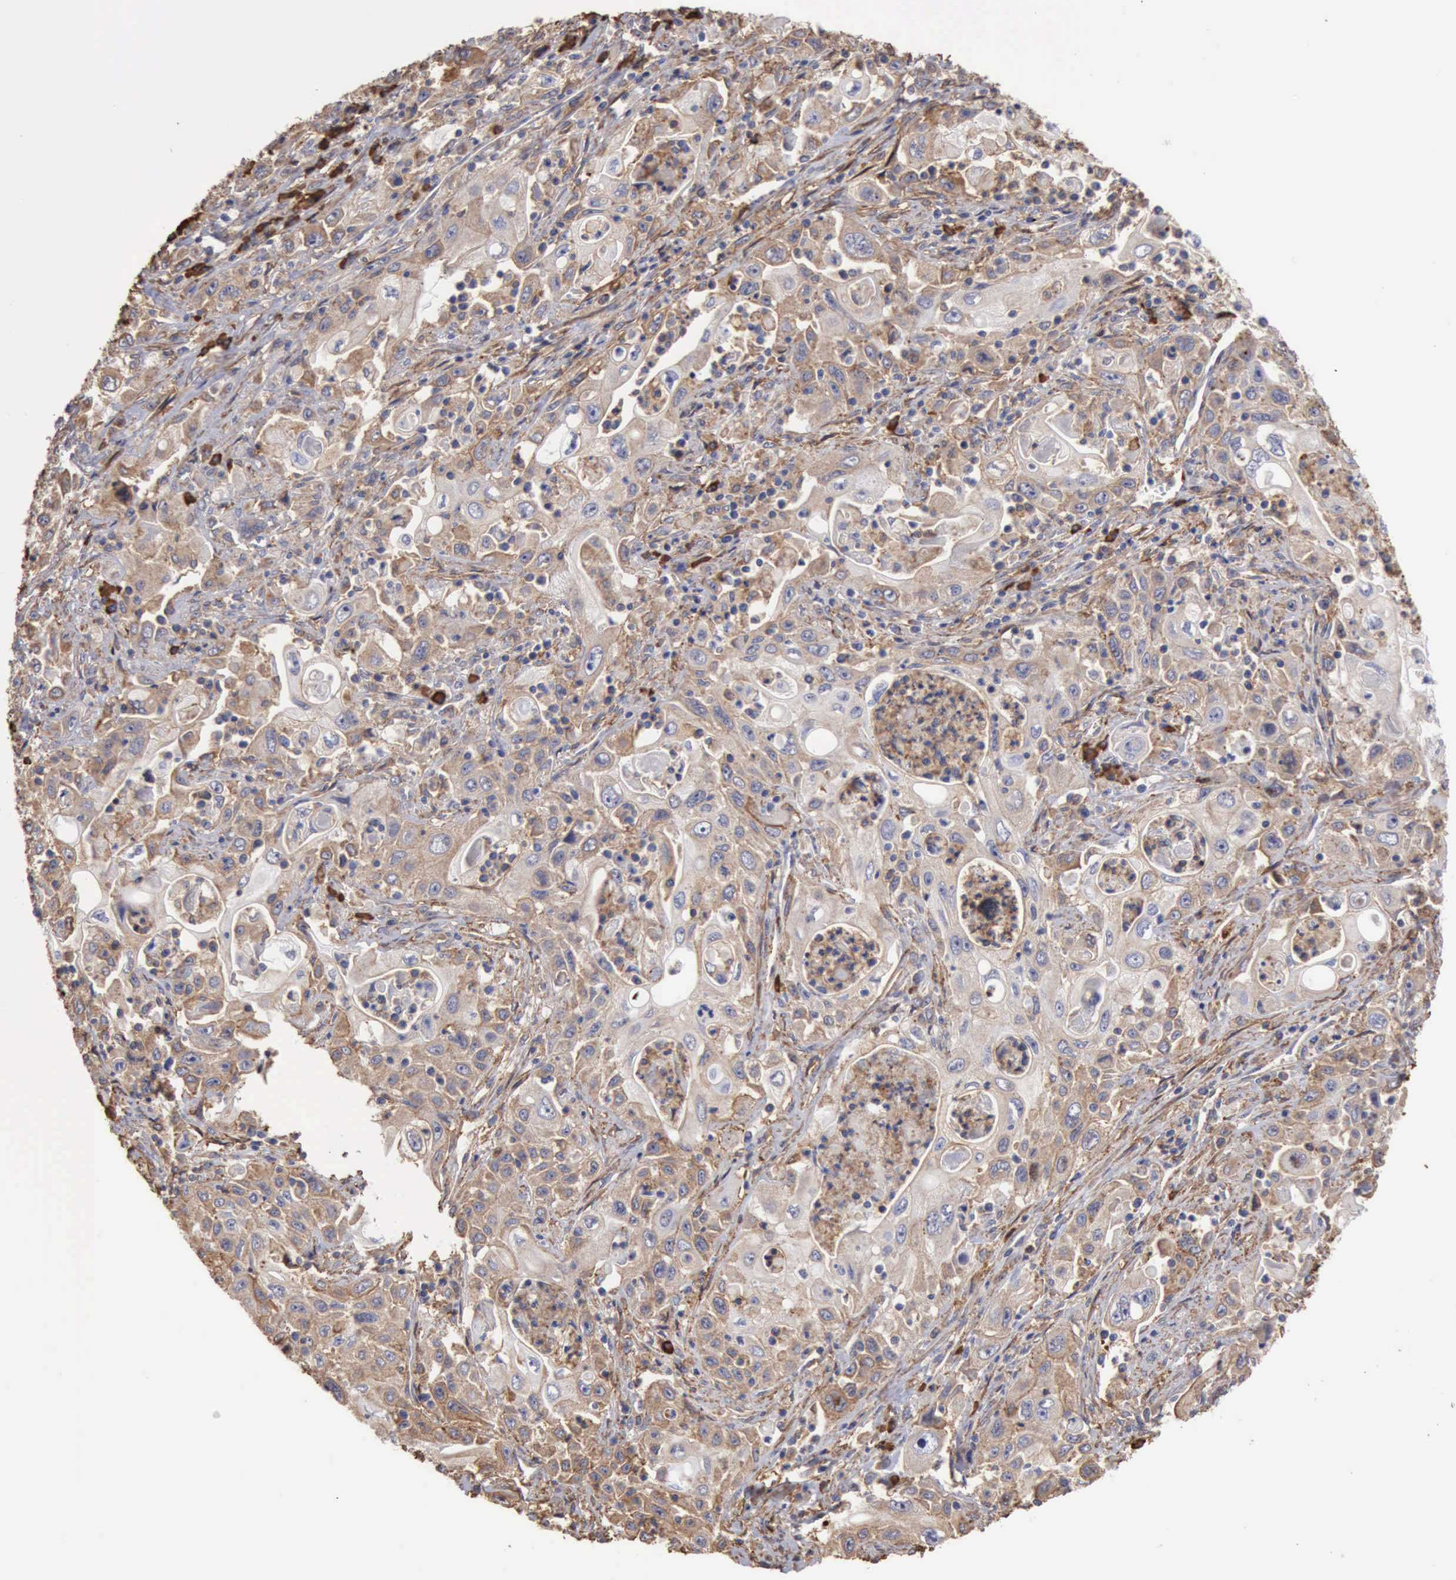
{"staining": {"intensity": "weak", "quantity": "<25%", "location": "cytoplasmic/membranous"}, "tissue": "pancreatic cancer", "cell_type": "Tumor cells", "image_type": "cancer", "snomed": [{"axis": "morphology", "description": "Adenocarcinoma, NOS"}, {"axis": "topography", "description": "Pancreas"}], "caption": "Tumor cells are negative for protein expression in human pancreatic cancer.", "gene": "GPR101", "patient": {"sex": "male", "age": 70}}